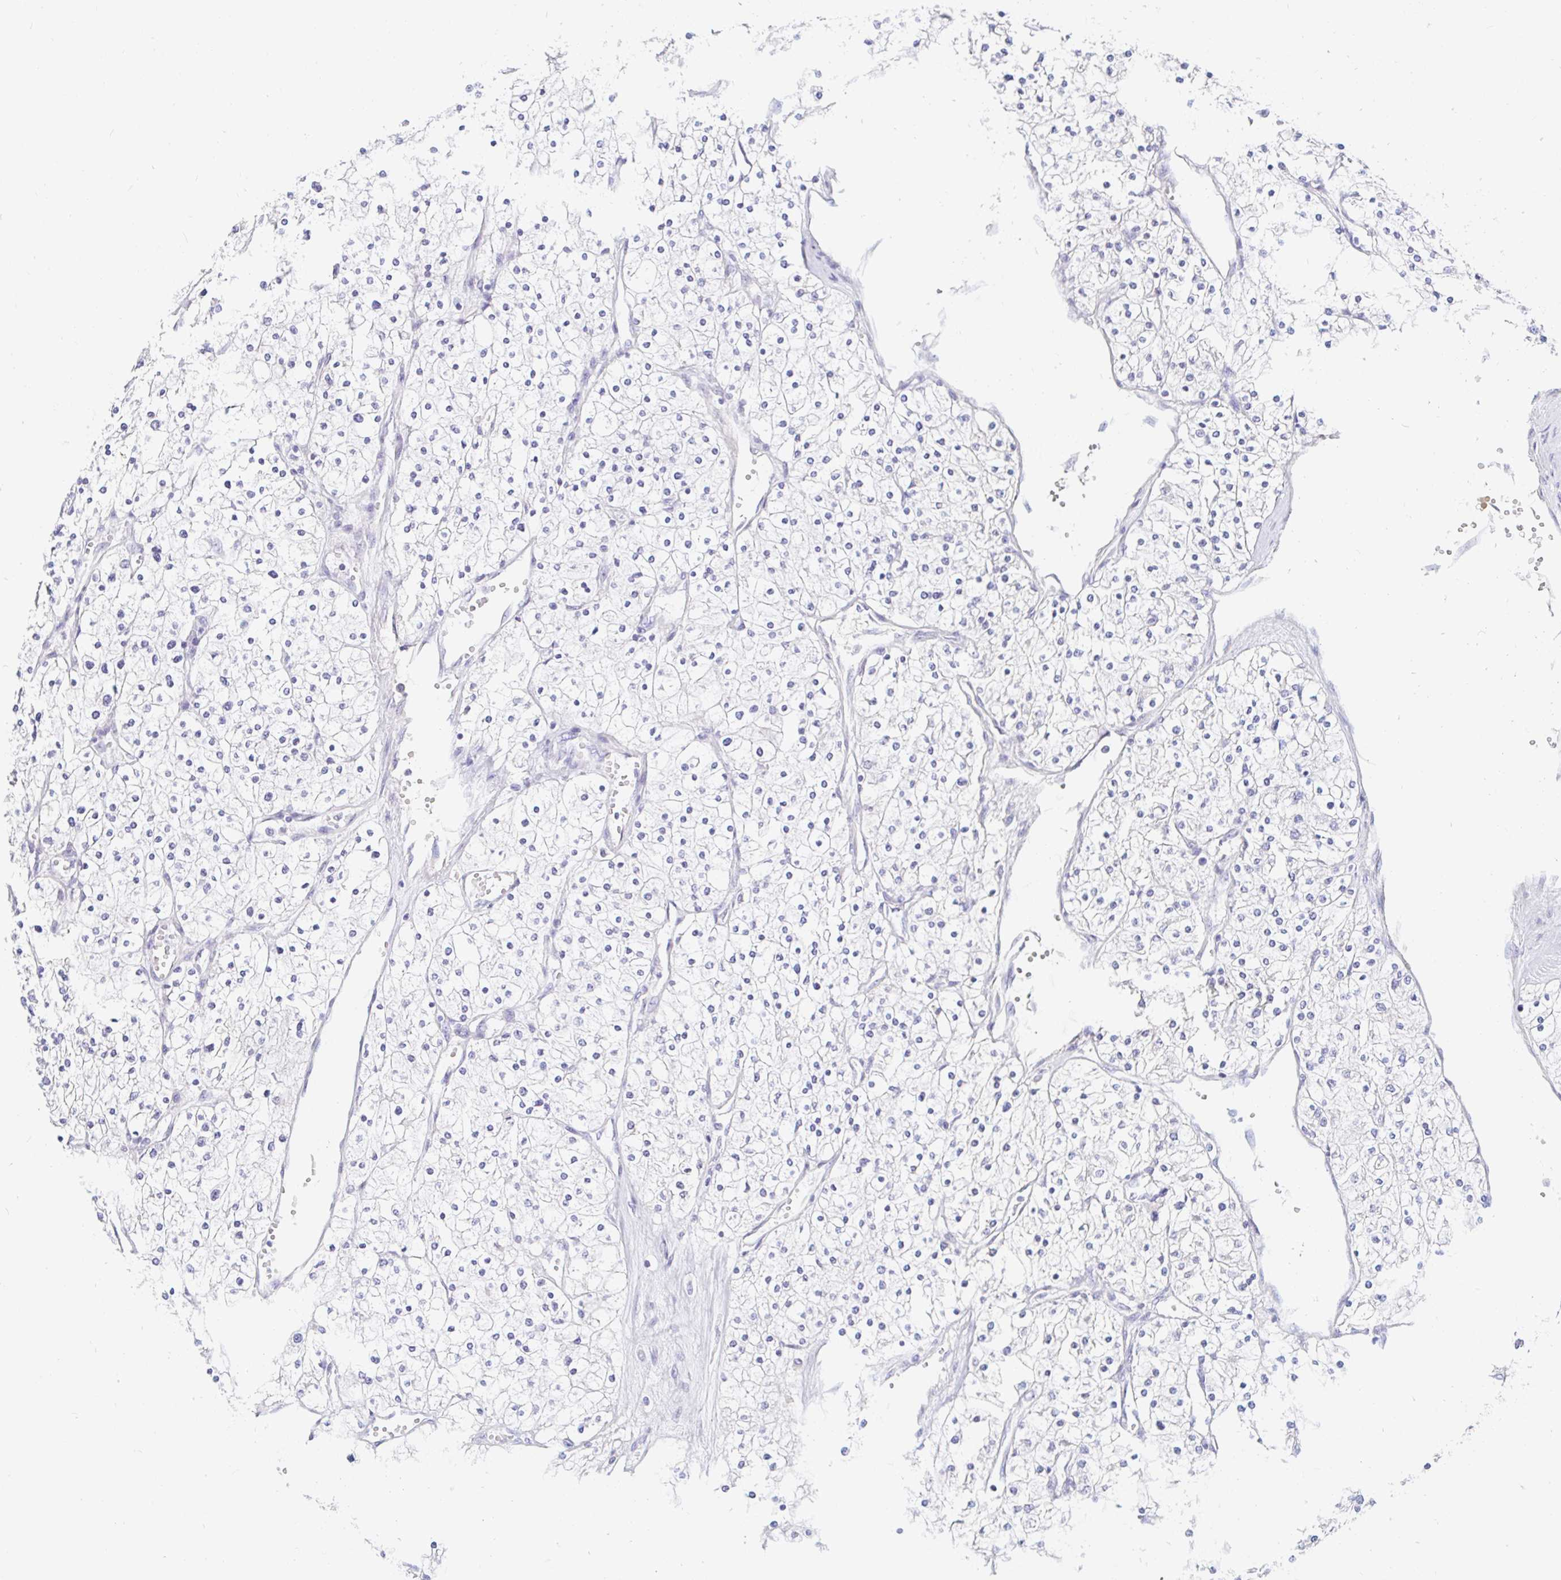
{"staining": {"intensity": "negative", "quantity": "none", "location": "none"}, "tissue": "renal cancer", "cell_type": "Tumor cells", "image_type": "cancer", "snomed": [{"axis": "morphology", "description": "Adenocarcinoma, NOS"}, {"axis": "topography", "description": "Kidney"}], "caption": "Image shows no significant protein expression in tumor cells of adenocarcinoma (renal).", "gene": "TEX44", "patient": {"sex": "male", "age": 80}}